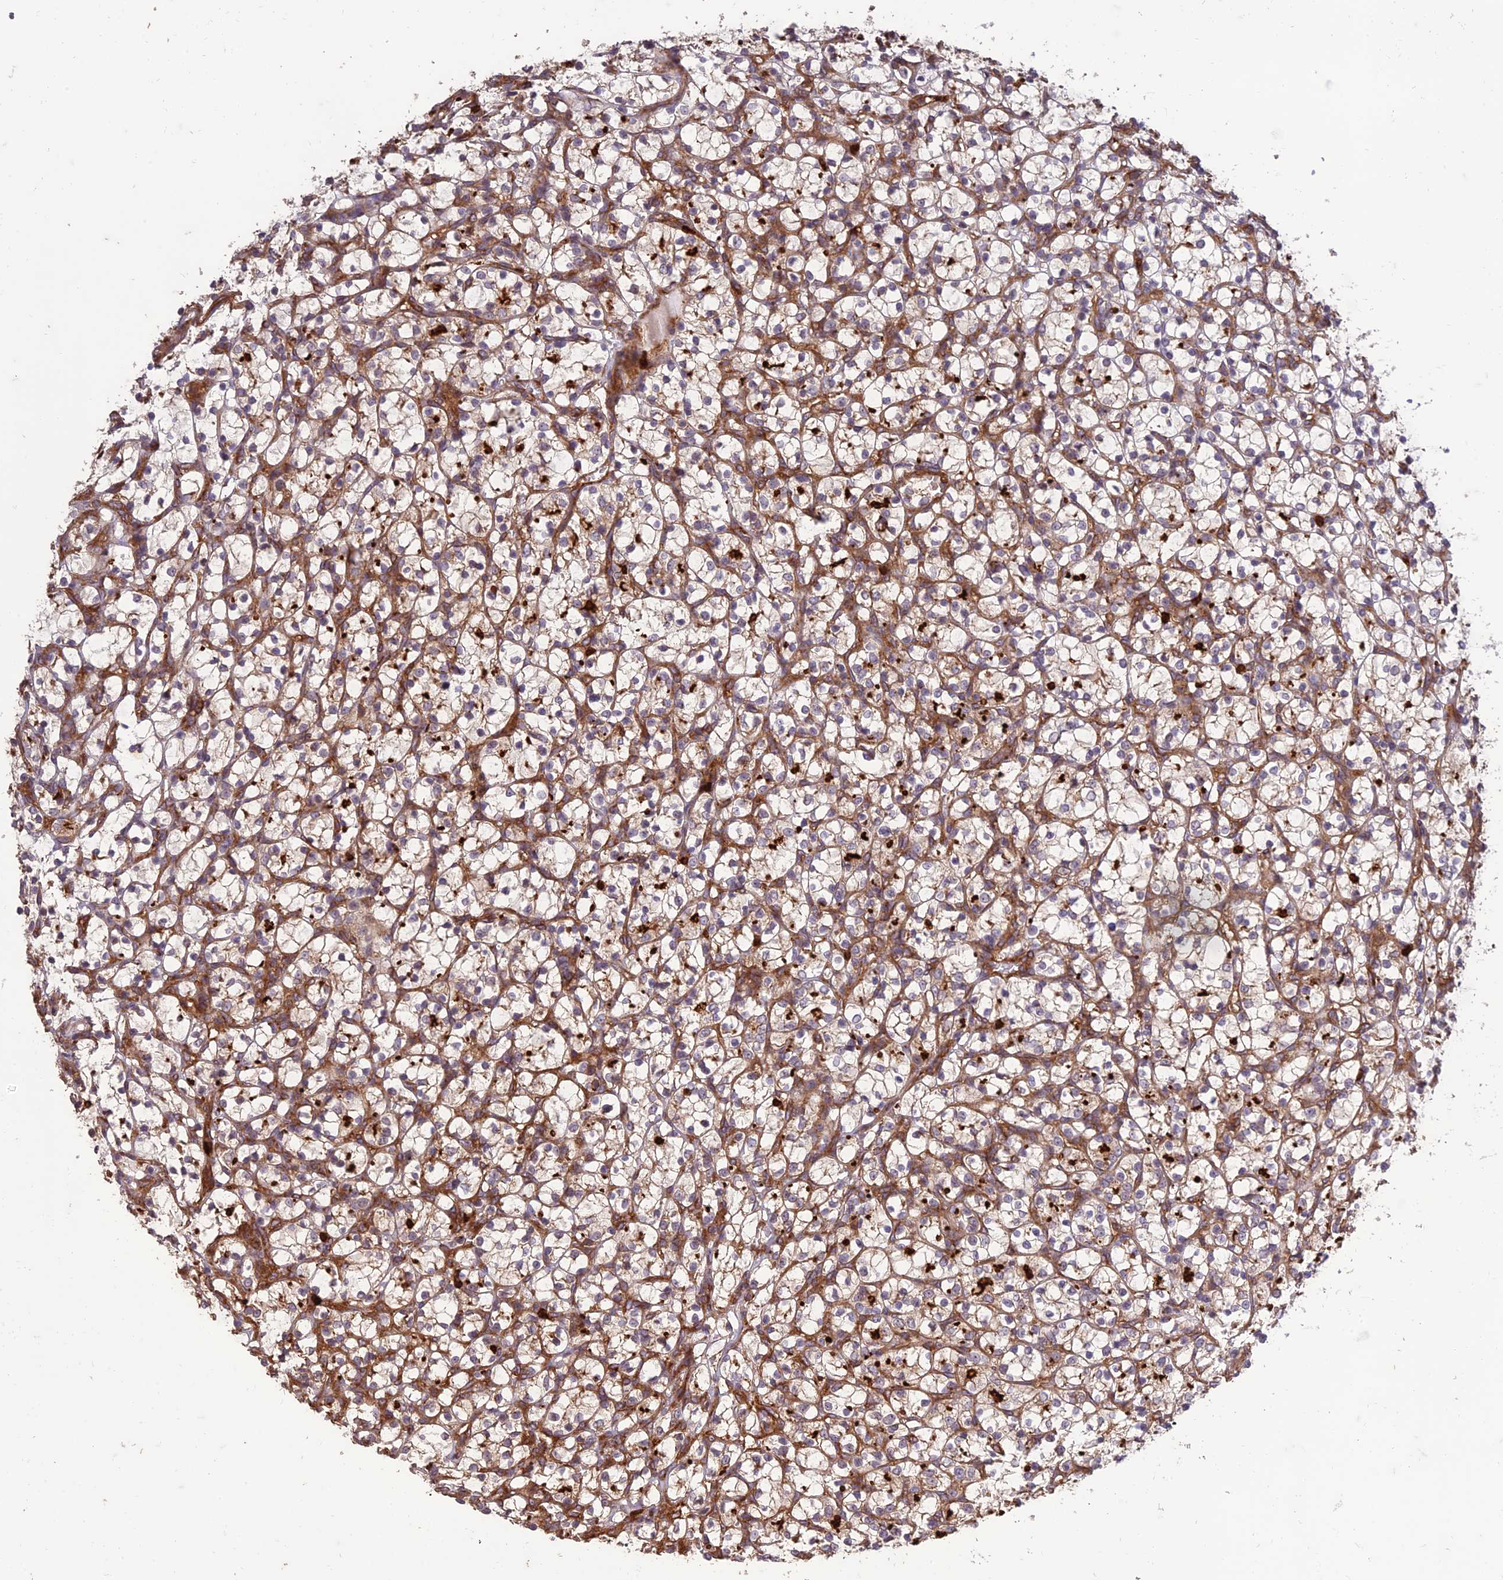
{"staining": {"intensity": "weak", "quantity": "25%-75%", "location": "cytoplasmic/membranous"}, "tissue": "renal cancer", "cell_type": "Tumor cells", "image_type": "cancer", "snomed": [{"axis": "morphology", "description": "Adenocarcinoma, NOS"}, {"axis": "topography", "description": "Kidney"}], "caption": "Weak cytoplasmic/membranous positivity for a protein is appreciated in approximately 25%-75% of tumor cells of renal cancer (adenocarcinoma) using immunohistochemistry (IHC).", "gene": "TMEM131L", "patient": {"sex": "female", "age": 69}}